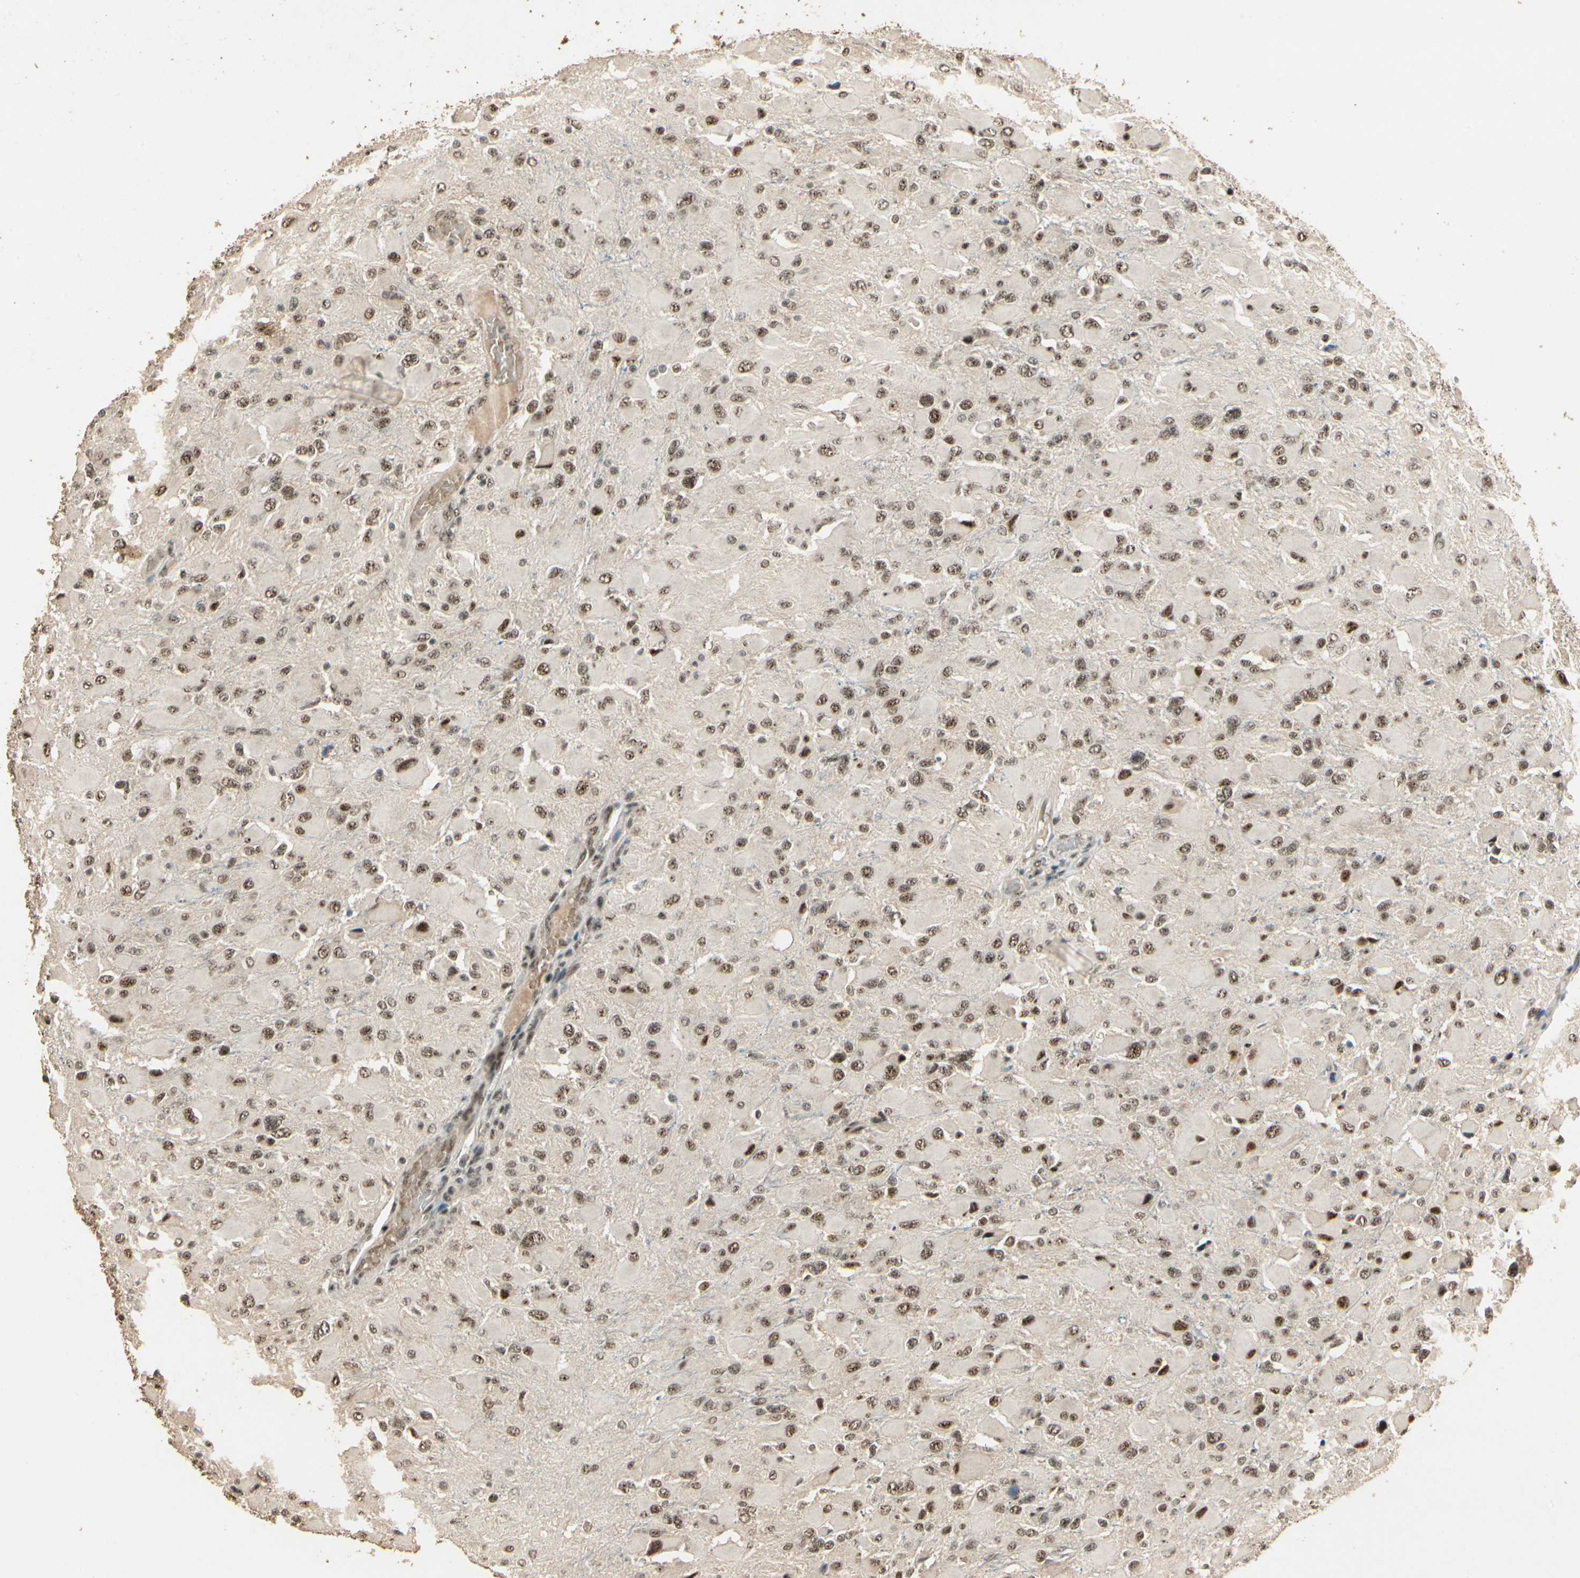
{"staining": {"intensity": "moderate", "quantity": ">75%", "location": "nuclear"}, "tissue": "glioma", "cell_type": "Tumor cells", "image_type": "cancer", "snomed": [{"axis": "morphology", "description": "Glioma, malignant, High grade"}, {"axis": "topography", "description": "Cerebral cortex"}], "caption": "Immunohistochemistry image of human high-grade glioma (malignant) stained for a protein (brown), which displays medium levels of moderate nuclear staining in about >75% of tumor cells.", "gene": "RBM25", "patient": {"sex": "female", "age": 36}}